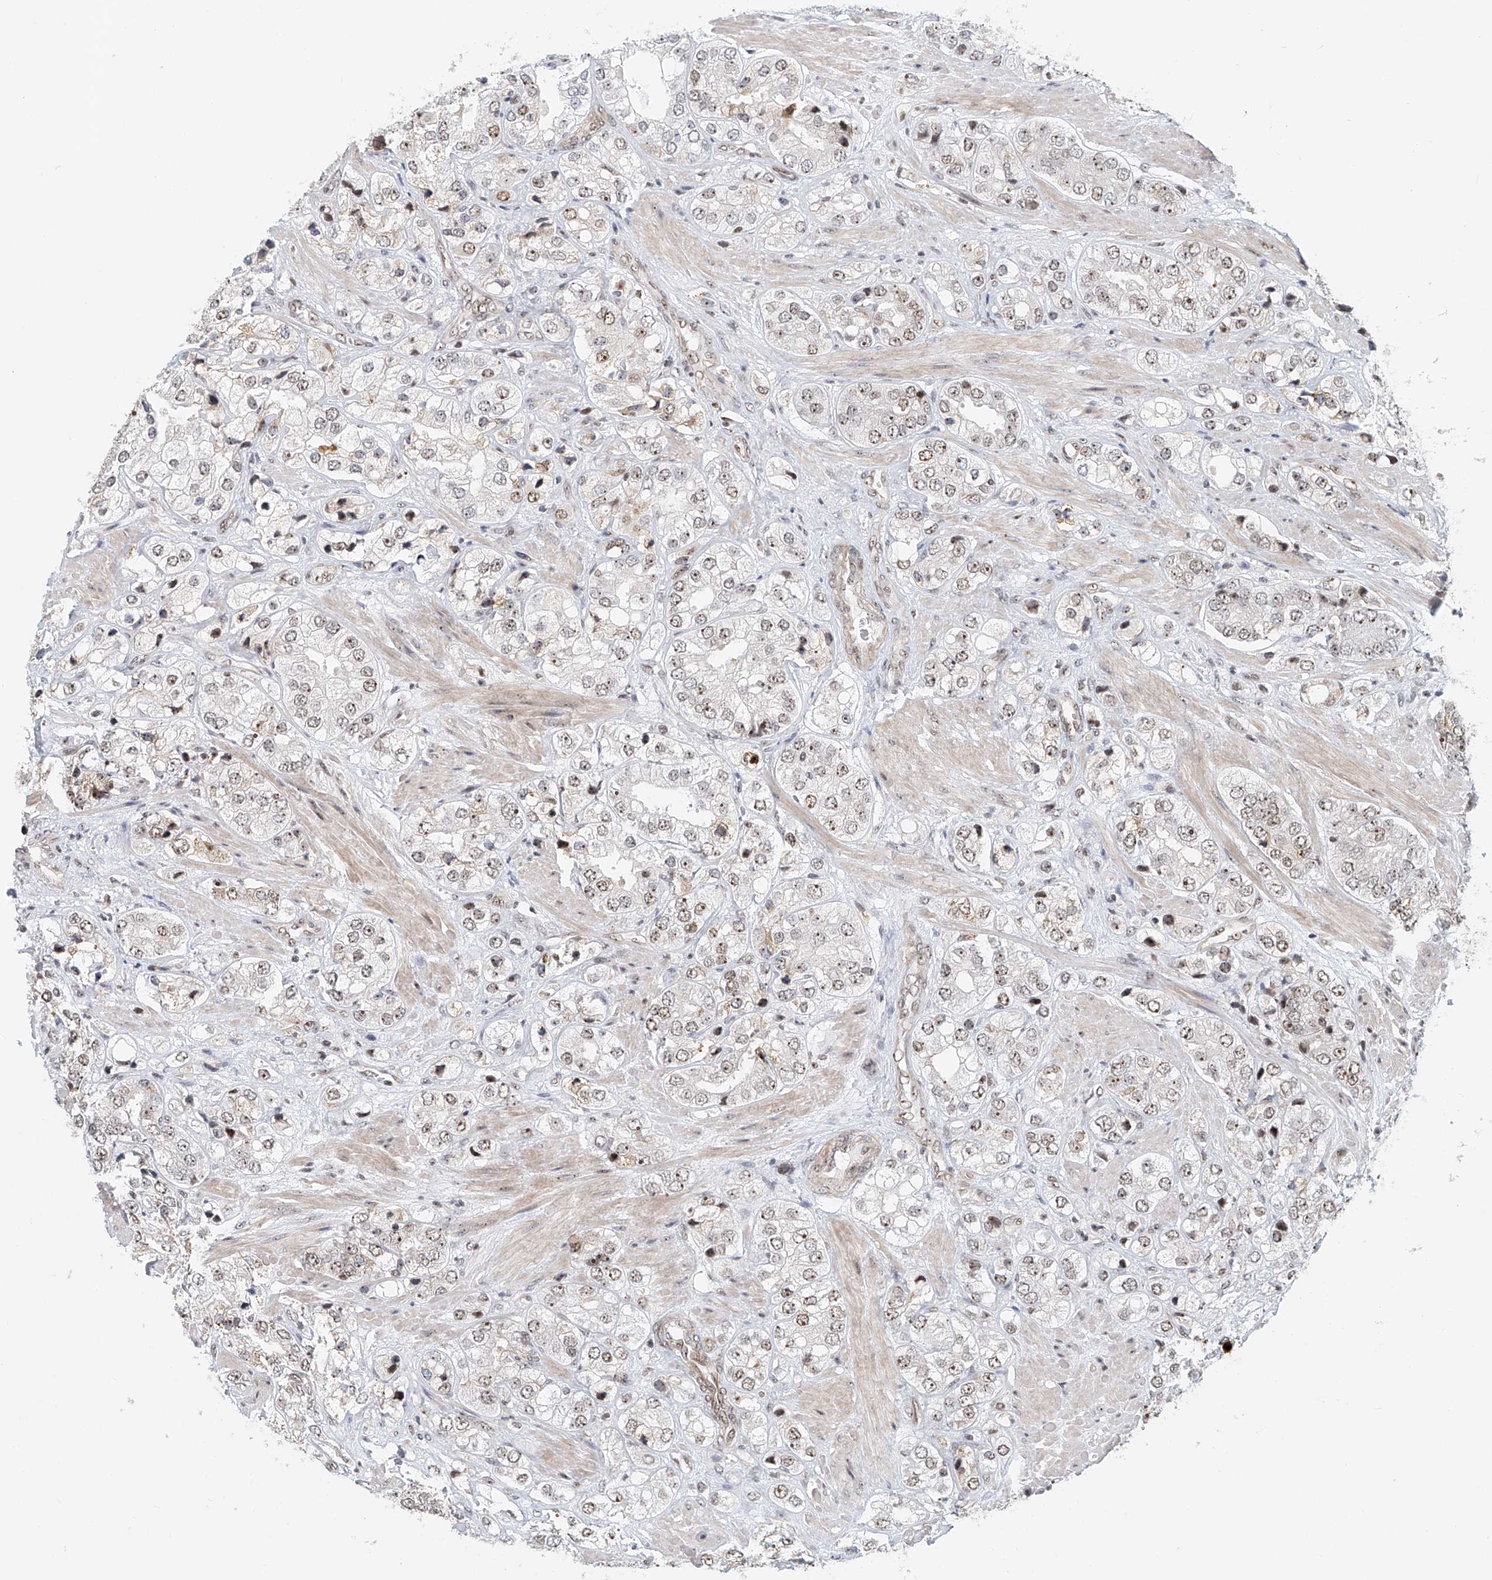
{"staining": {"intensity": "moderate", "quantity": ">75%", "location": "nuclear"}, "tissue": "prostate cancer", "cell_type": "Tumor cells", "image_type": "cancer", "snomed": [{"axis": "morphology", "description": "Adenocarcinoma, High grade"}, {"axis": "topography", "description": "Prostate"}], "caption": "Immunohistochemistry (IHC) photomicrograph of neoplastic tissue: prostate cancer (high-grade adenocarcinoma) stained using immunohistochemistry demonstrates medium levels of moderate protein expression localized specifically in the nuclear of tumor cells, appearing as a nuclear brown color.", "gene": "PRUNE2", "patient": {"sex": "male", "age": 50}}